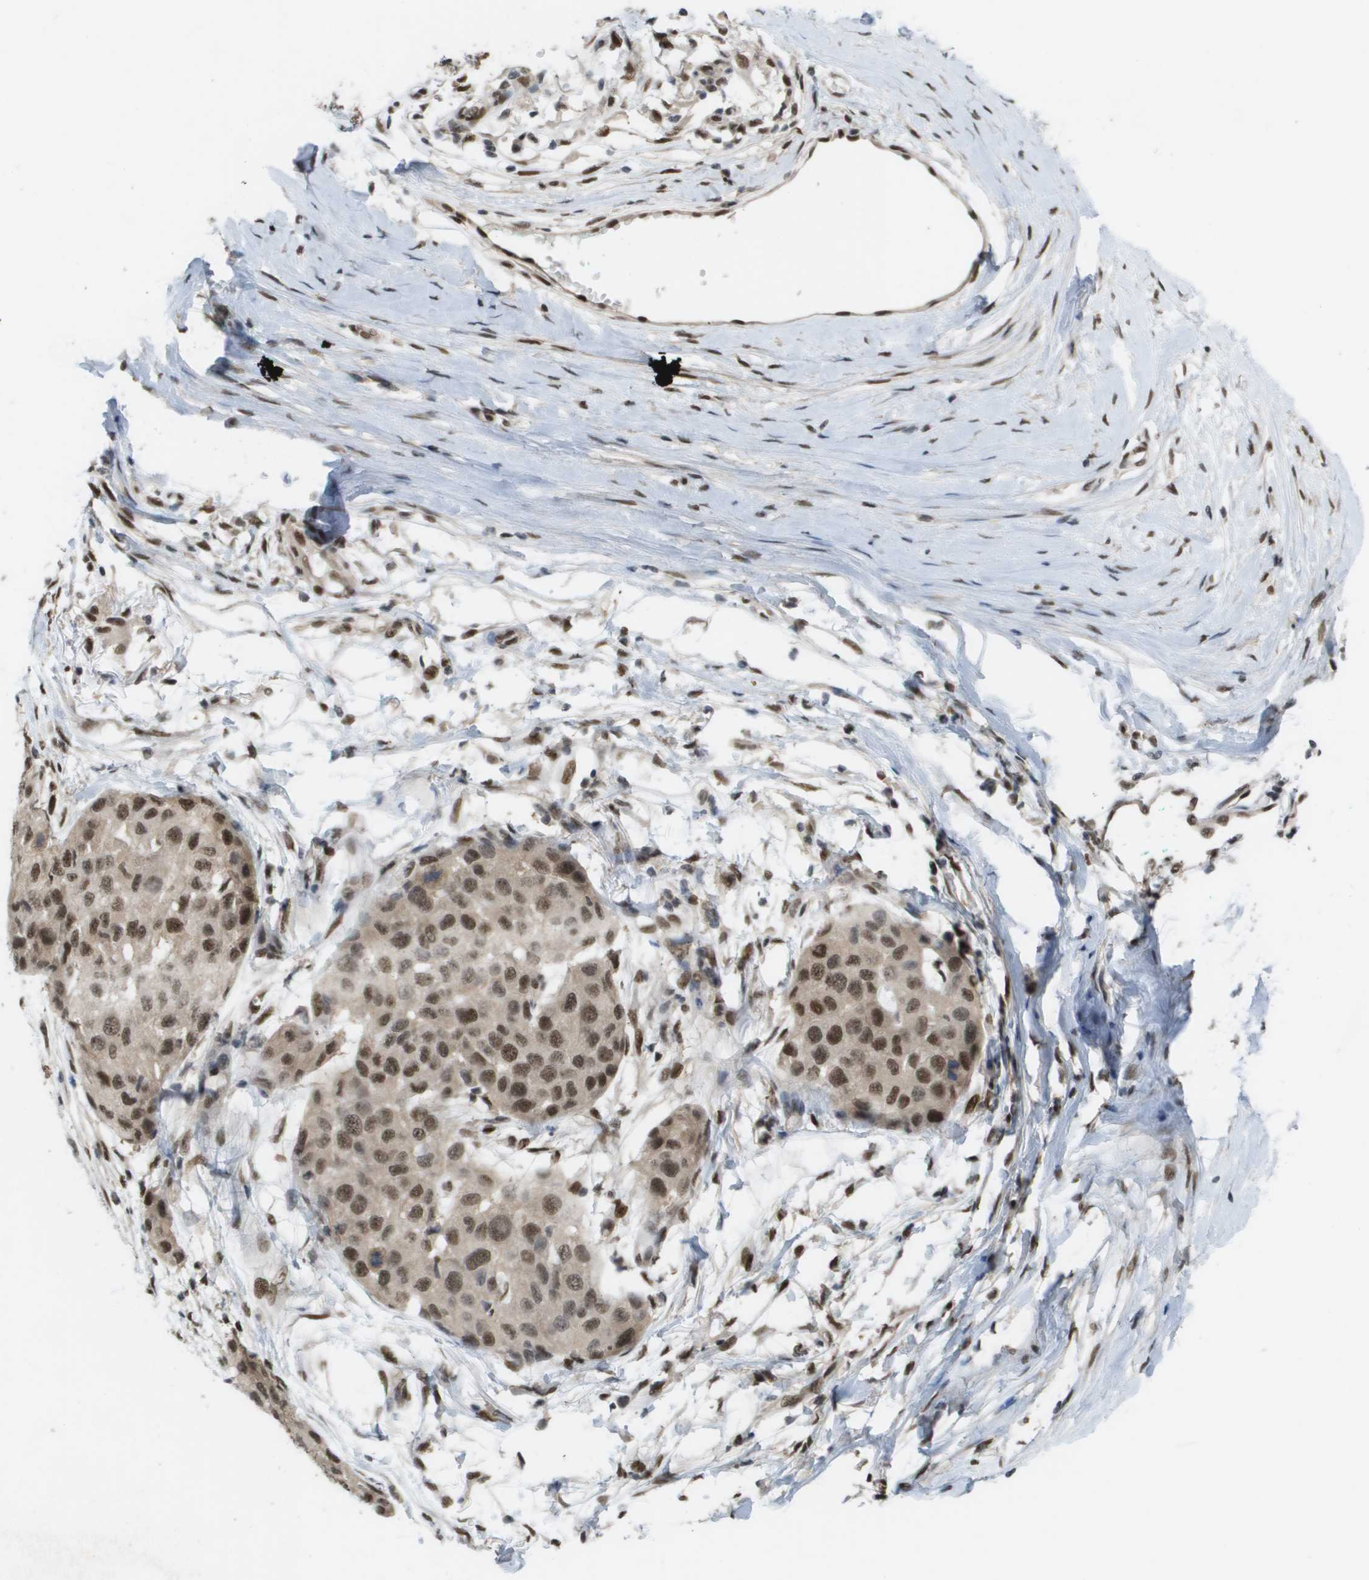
{"staining": {"intensity": "strong", "quantity": ">75%", "location": "nuclear"}, "tissue": "melanoma", "cell_type": "Tumor cells", "image_type": "cancer", "snomed": [{"axis": "morphology", "description": "Normal tissue, NOS"}, {"axis": "morphology", "description": "Malignant melanoma, NOS"}, {"axis": "topography", "description": "Skin"}], "caption": "Immunohistochemistry (IHC) image of malignant melanoma stained for a protein (brown), which demonstrates high levels of strong nuclear staining in about >75% of tumor cells.", "gene": "CDT1", "patient": {"sex": "male", "age": 62}}